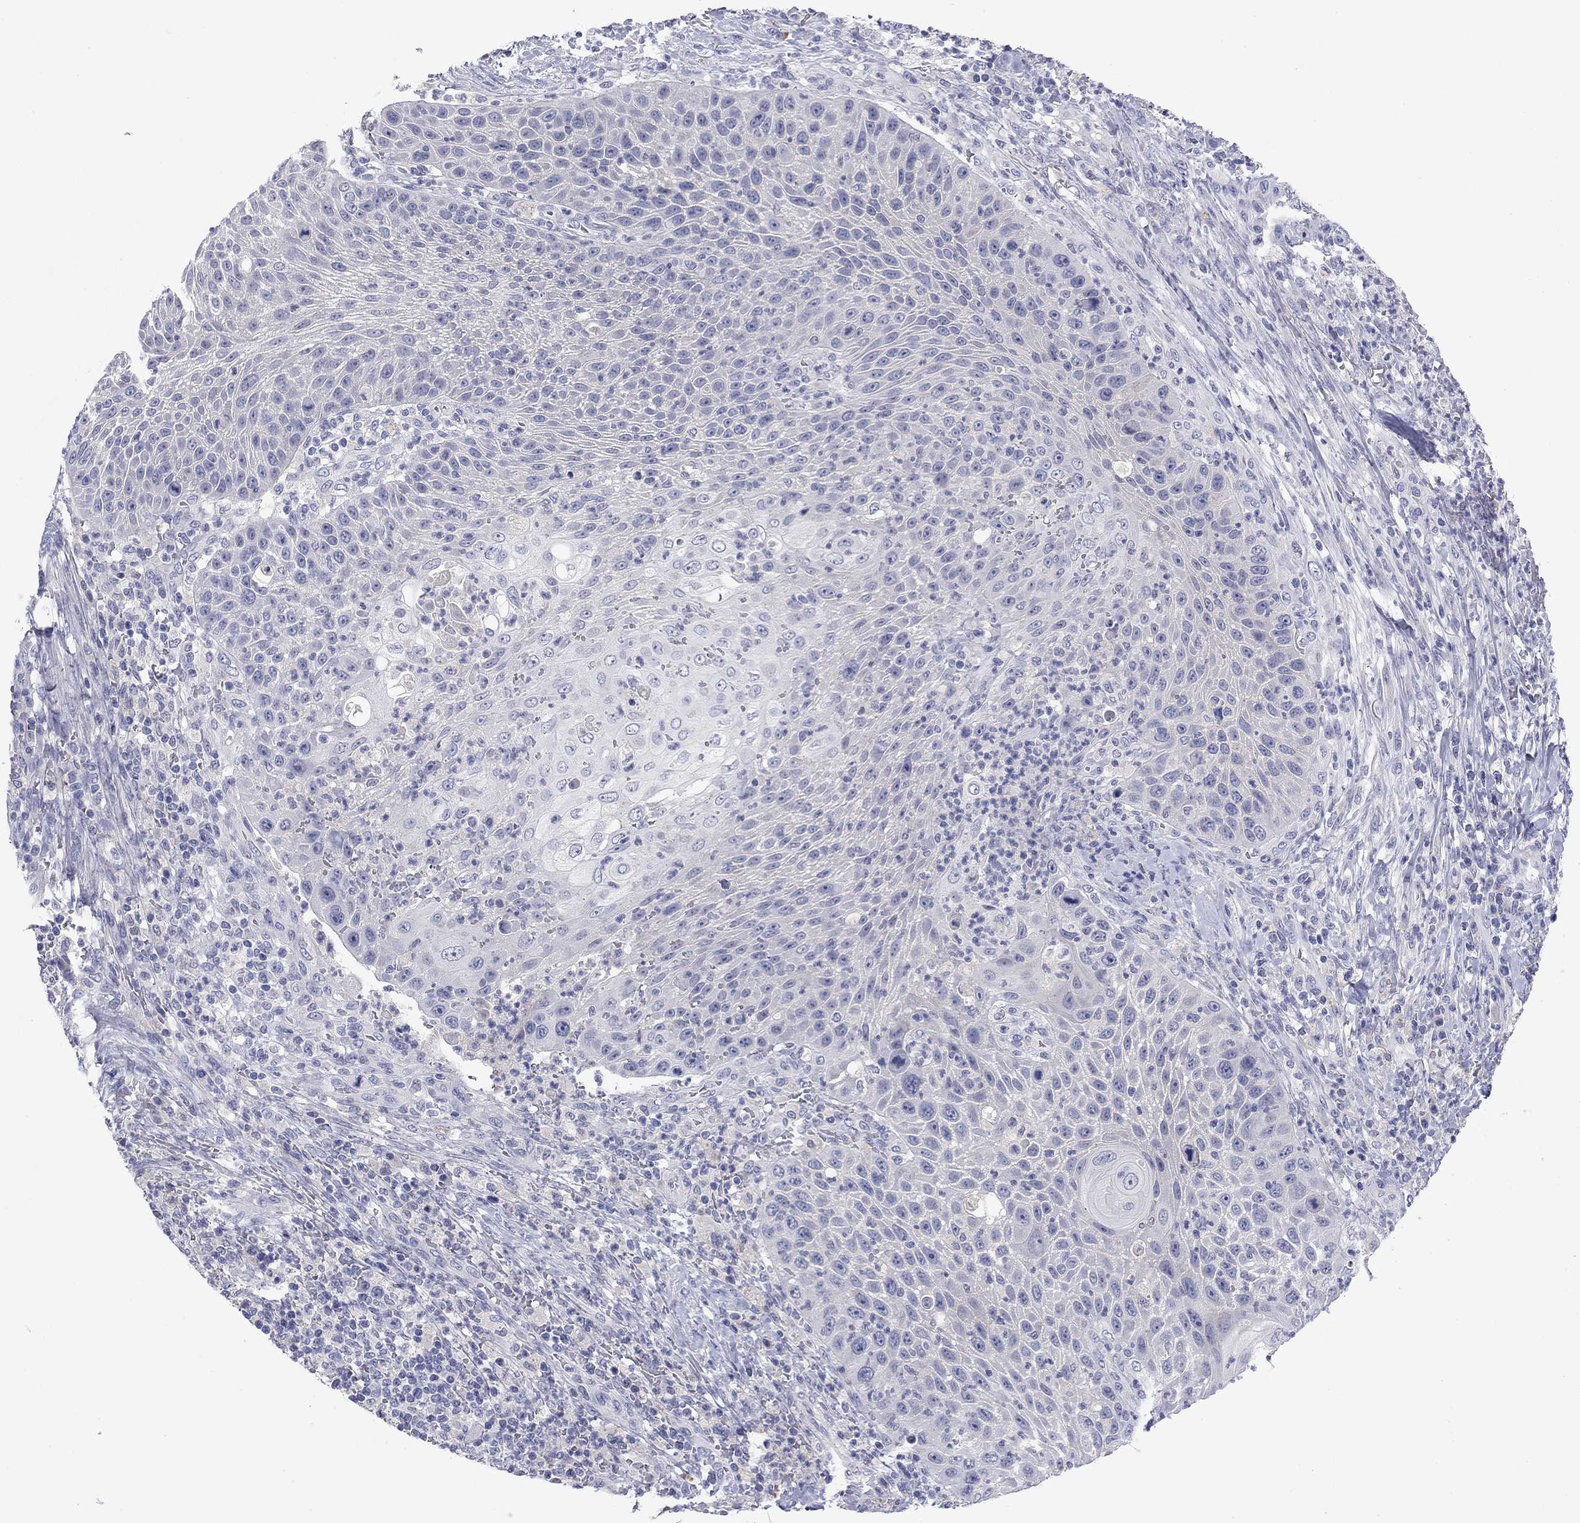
{"staining": {"intensity": "negative", "quantity": "none", "location": "none"}, "tissue": "head and neck cancer", "cell_type": "Tumor cells", "image_type": "cancer", "snomed": [{"axis": "morphology", "description": "Squamous cell carcinoma, NOS"}, {"axis": "topography", "description": "Head-Neck"}], "caption": "Immunohistochemistry photomicrograph of head and neck squamous cell carcinoma stained for a protein (brown), which shows no positivity in tumor cells.", "gene": "CNTNAP4", "patient": {"sex": "male", "age": 69}}